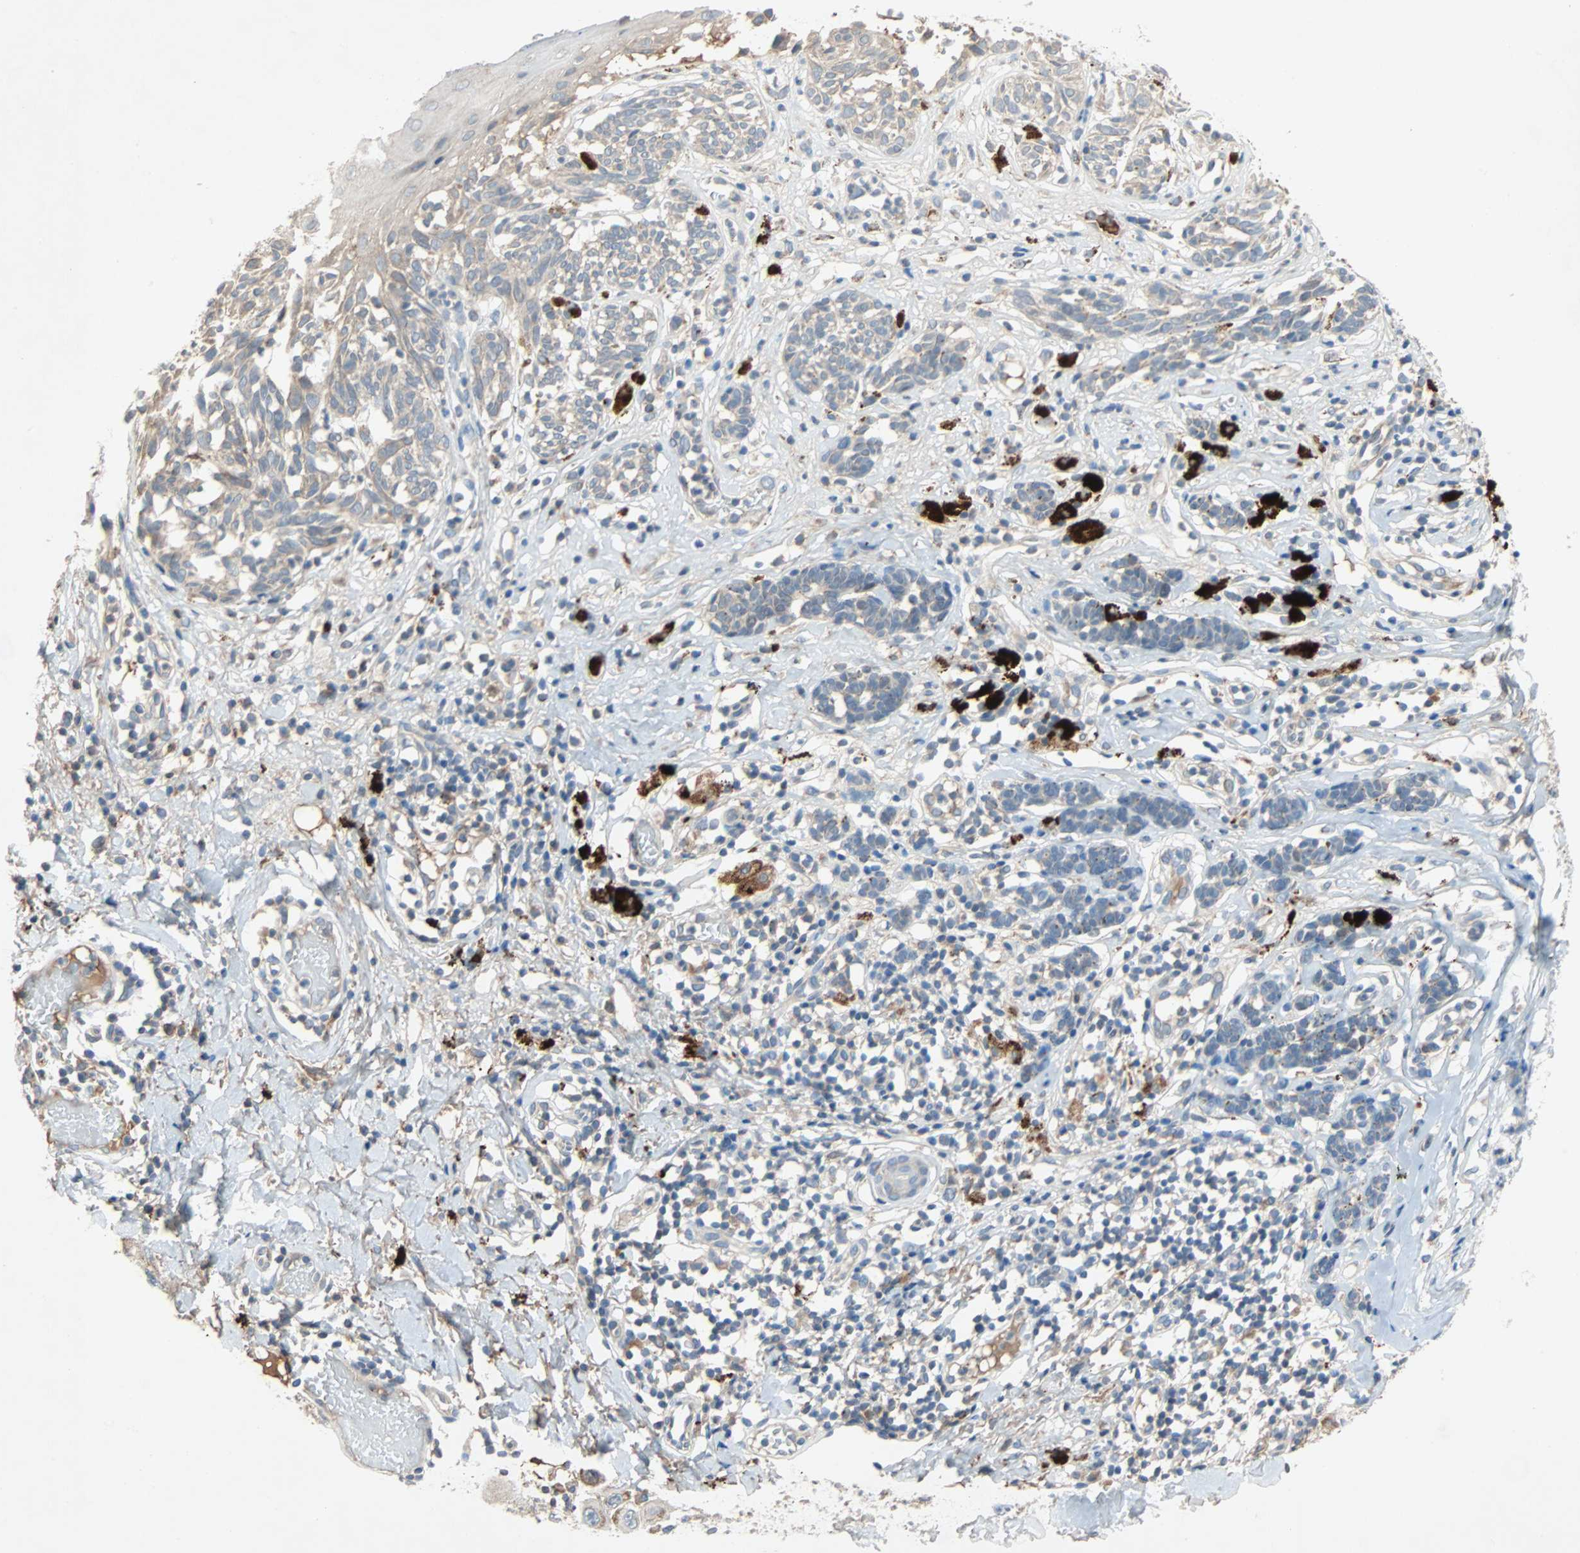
{"staining": {"intensity": "weak", "quantity": ">75%", "location": "cytoplasmic/membranous"}, "tissue": "melanoma", "cell_type": "Tumor cells", "image_type": "cancer", "snomed": [{"axis": "morphology", "description": "Malignant melanoma, NOS"}, {"axis": "topography", "description": "Skin"}], "caption": "The photomicrograph demonstrates a brown stain indicating the presence of a protein in the cytoplasmic/membranous of tumor cells in malignant melanoma.", "gene": "XYLT1", "patient": {"sex": "male", "age": 64}}